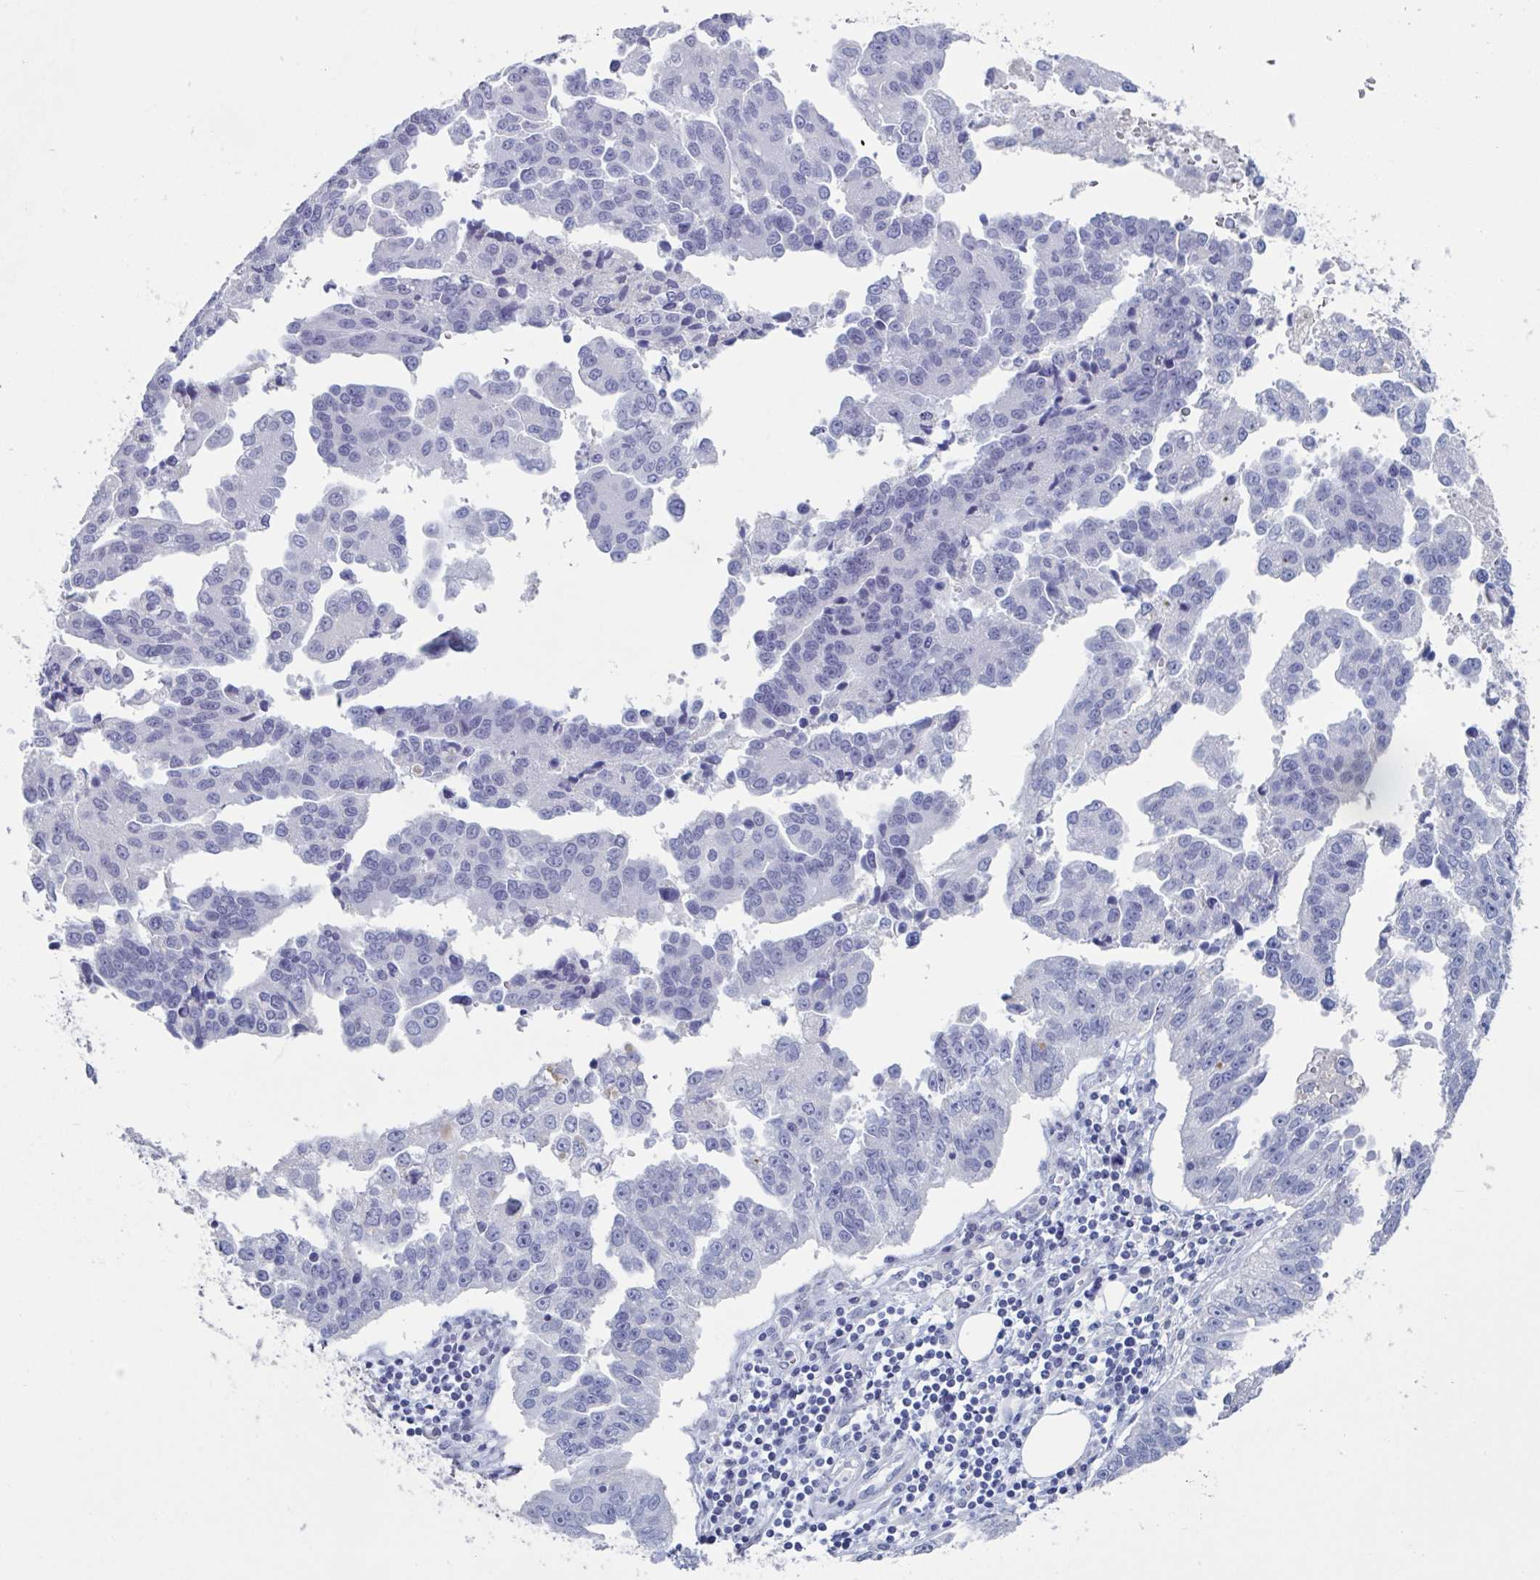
{"staining": {"intensity": "negative", "quantity": "none", "location": "none"}, "tissue": "ovarian cancer", "cell_type": "Tumor cells", "image_type": "cancer", "snomed": [{"axis": "morphology", "description": "Cystadenocarcinoma, serous, NOS"}, {"axis": "topography", "description": "Ovary"}], "caption": "Tumor cells are negative for brown protein staining in ovarian cancer. (DAB (3,3'-diaminobenzidine) immunohistochemistry (IHC), high magnification).", "gene": "NDUFC2", "patient": {"sex": "female", "age": 75}}